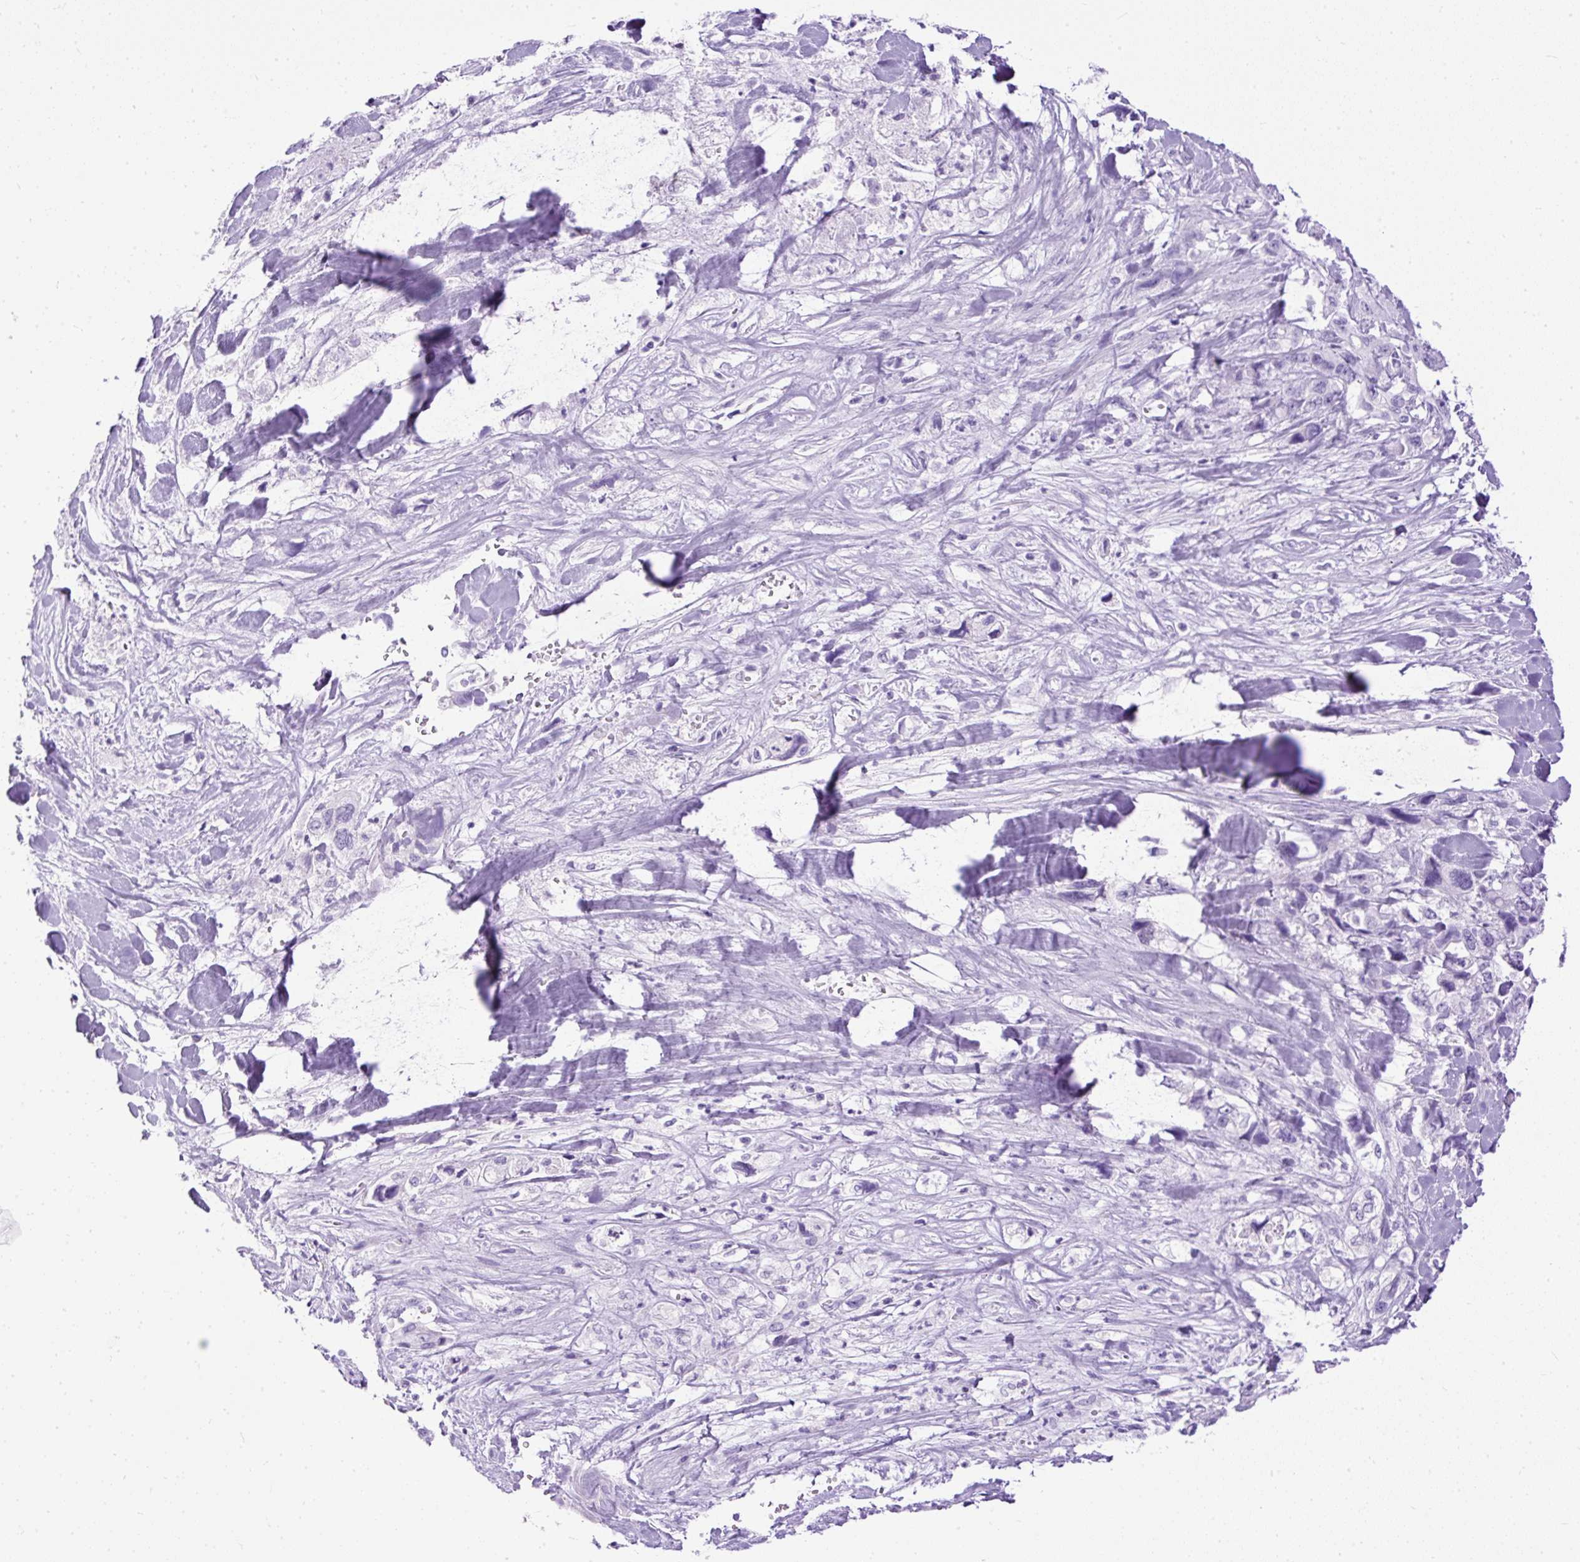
{"staining": {"intensity": "negative", "quantity": "none", "location": "none"}, "tissue": "pancreatic cancer", "cell_type": "Tumor cells", "image_type": "cancer", "snomed": [{"axis": "morphology", "description": "Adenocarcinoma, NOS"}, {"axis": "topography", "description": "Pancreas"}], "caption": "Tumor cells show no significant protein expression in adenocarcinoma (pancreatic). (Stains: DAB immunohistochemistry with hematoxylin counter stain, Microscopy: brightfield microscopy at high magnification).", "gene": "HEY1", "patient": {"sex": "male", "age": 46}}